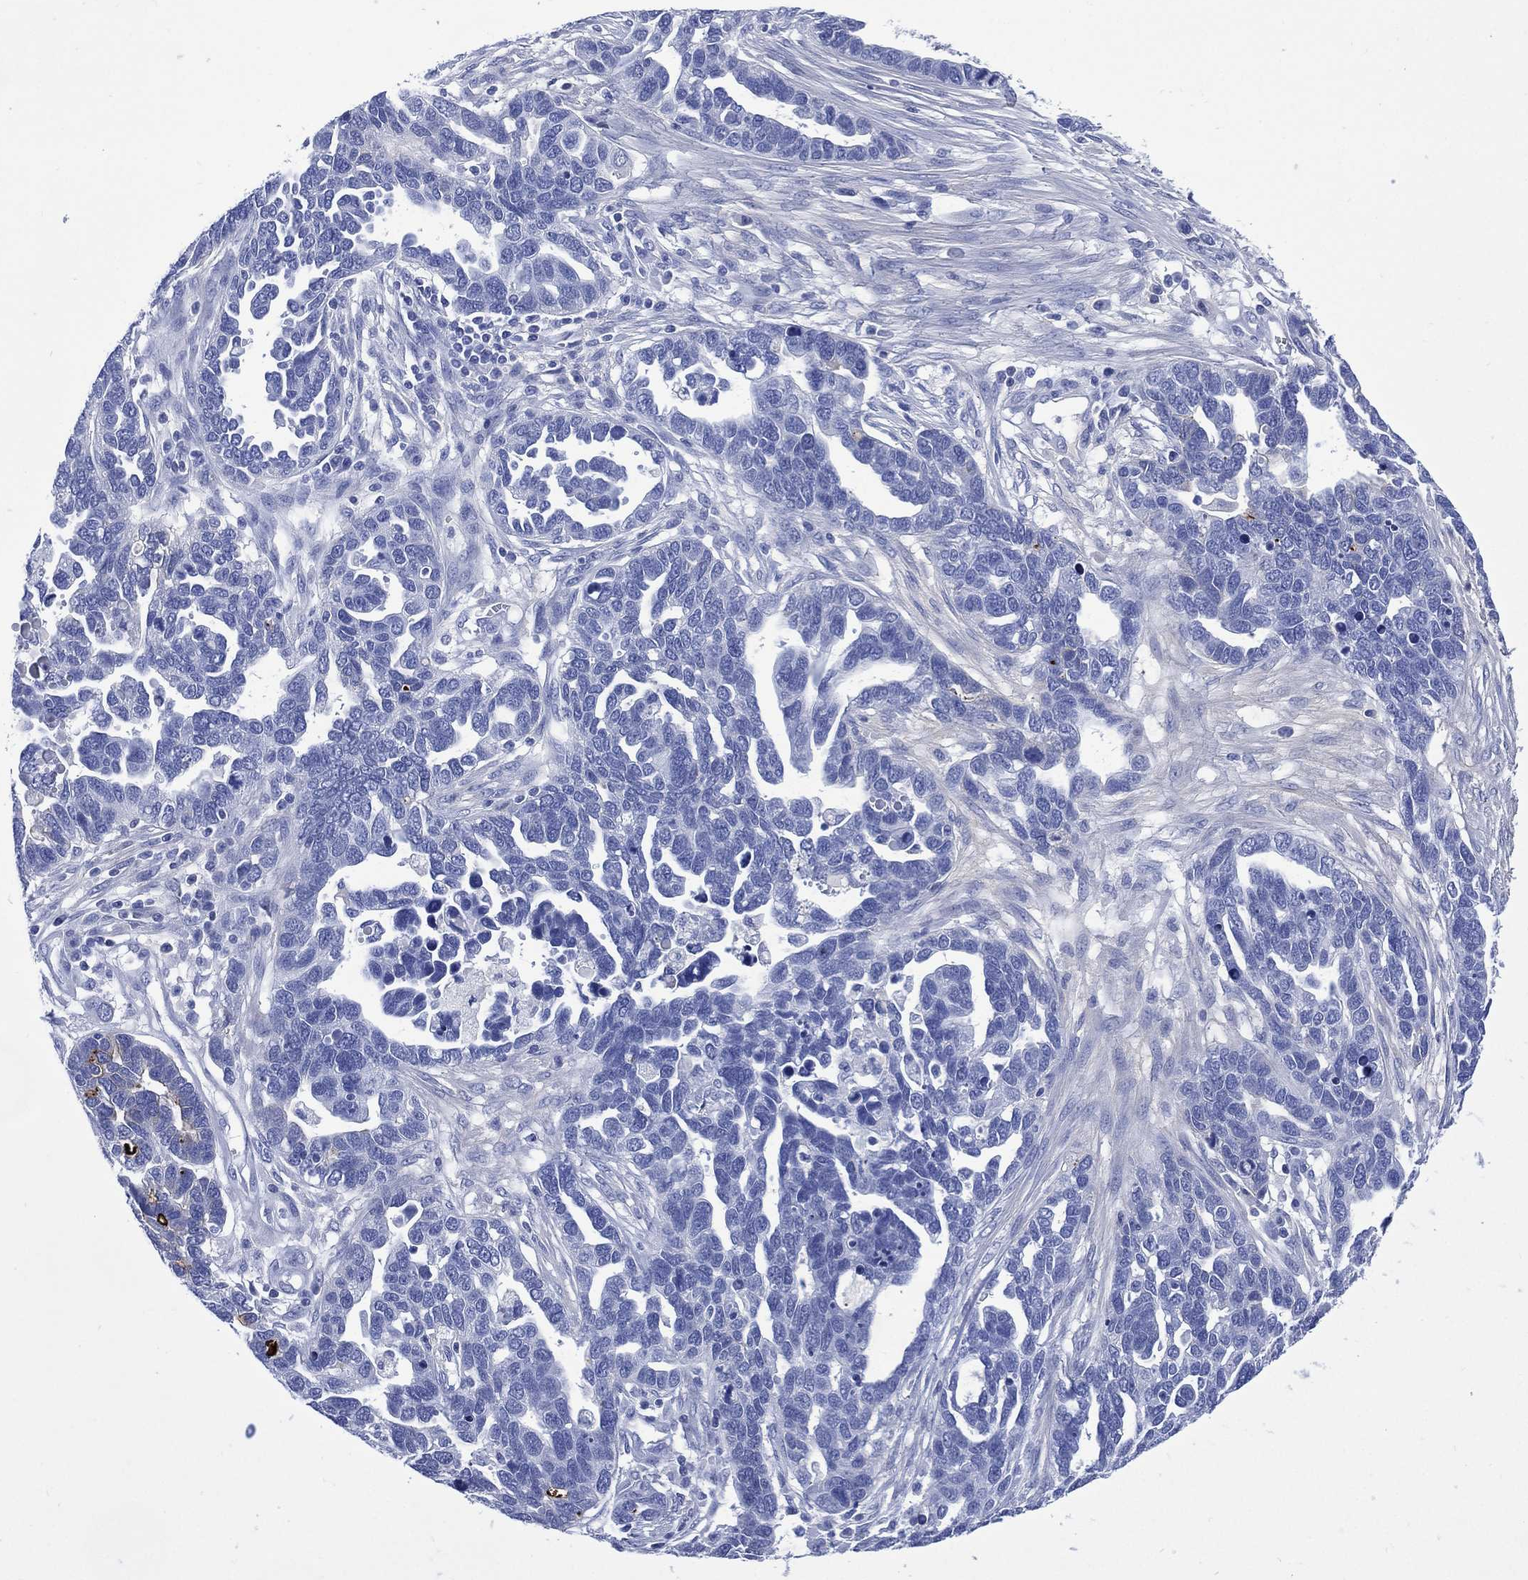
{"staining": {"intensity": "negative", "quantity": "none", "location": "none"}, "tissue": "ovarian cancer", "cell_type": "Tumor cells", "image_type": "cancer", "snomed": [{"axis": "morphology", "description": "Cystadenocarcinoma, serous, NOS"}, {"axis": "topography", "description": "Ovary"}], "caption": "Tumor cells show no significant expression in ovarian cancer.", "gene": "SHCBP1L", "patient": {"sex": "female", "age": 54}}